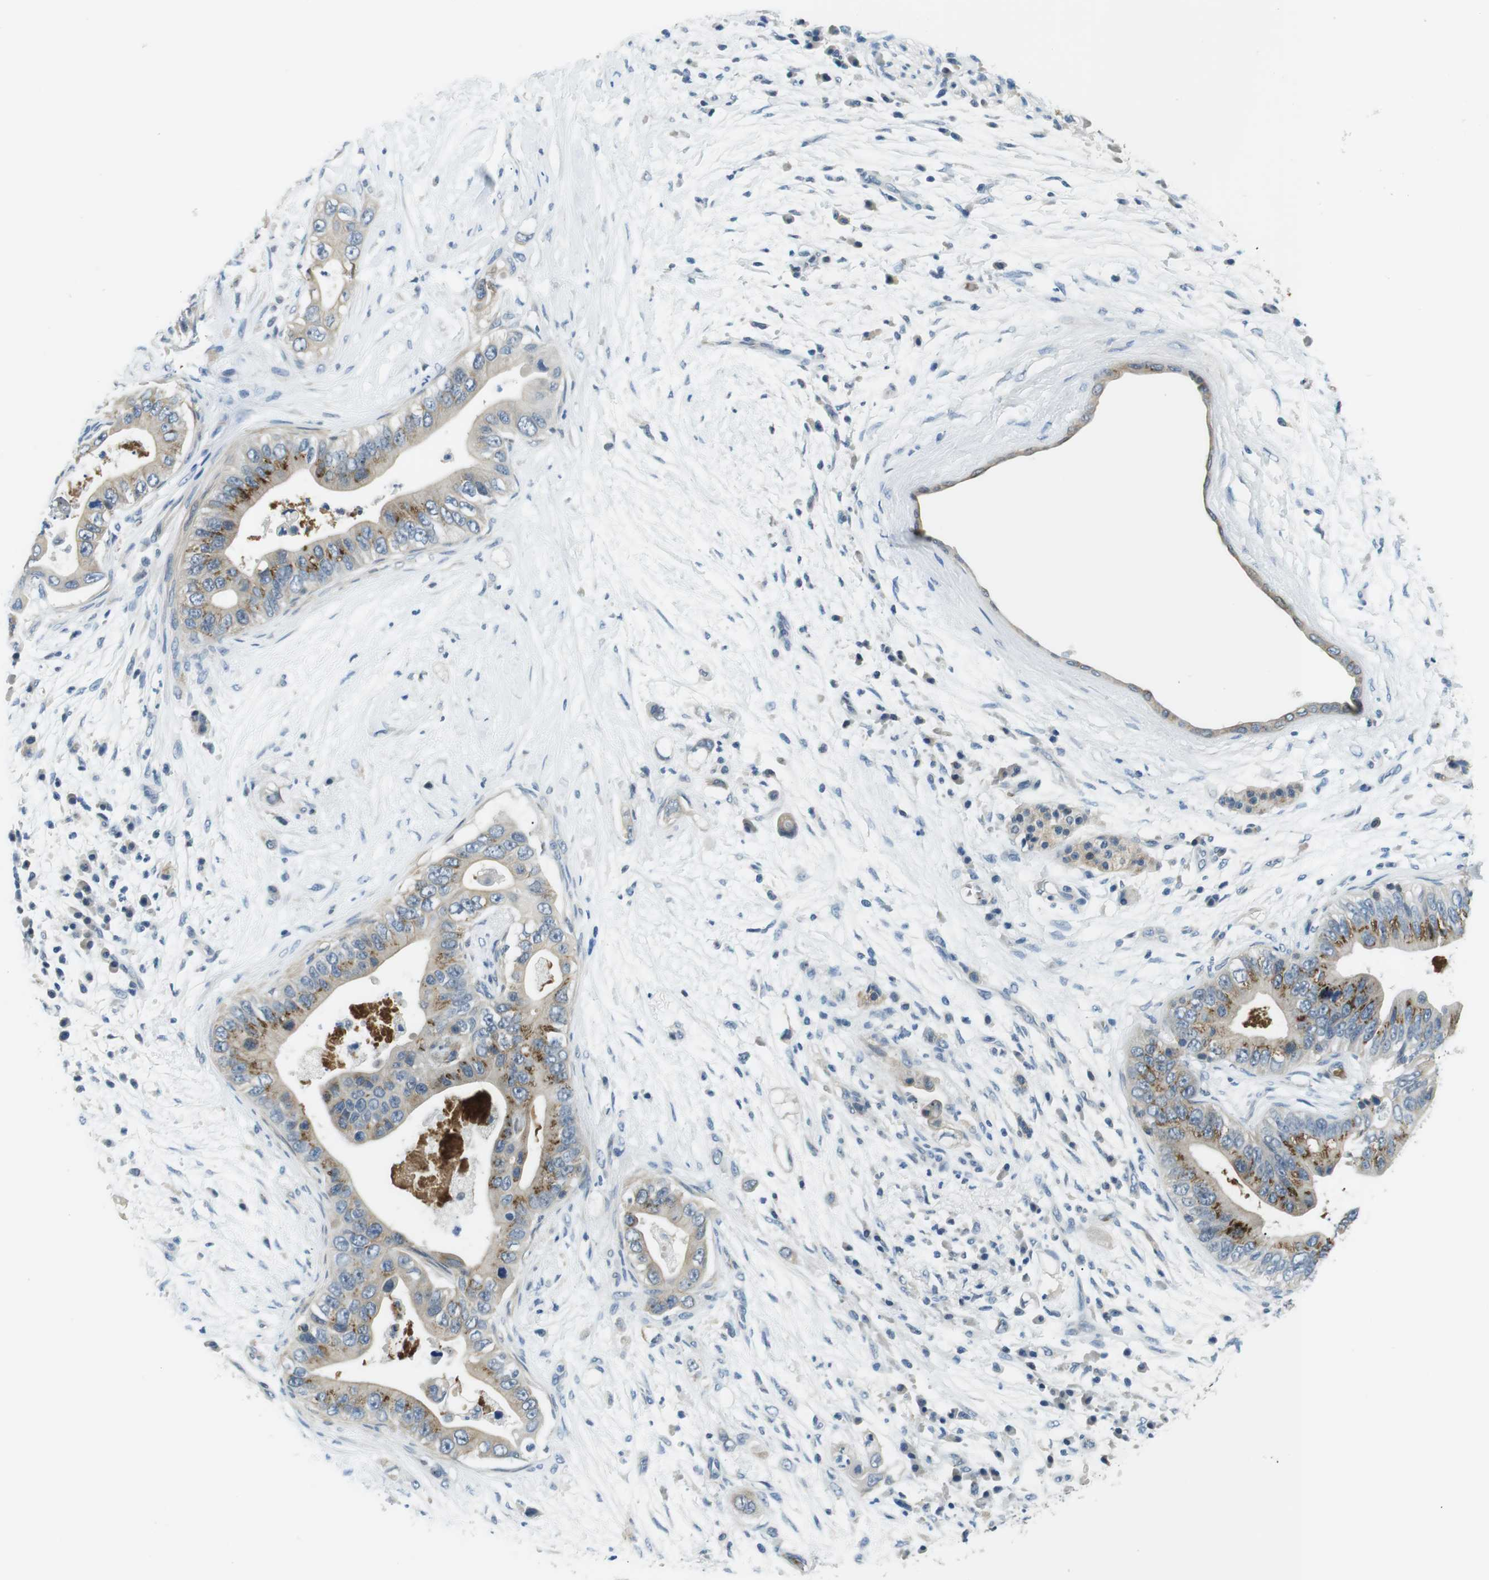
{"staining": {"intensity": "moderate", "quantity": "<25%", "location": "cytoplasmic/membranous"}, "tissue": "pancreatic cancer", "cell_type": "Tumor cells", "image_type": "cancer", "snomed": [{"axis": "morphology", "description": "Adenocarcinoma, NOS"}, {"axis": "topography", "description": "Pancreas"}], "caption": "Immunohistochemical staining of pancreatic adenocarcinoma shows moderate cytoplasmic/membranous protein expression in approximately <25% of tumor cells.", "gene": "WSCD1", "patient": {"sex": "male", "age": 77}}